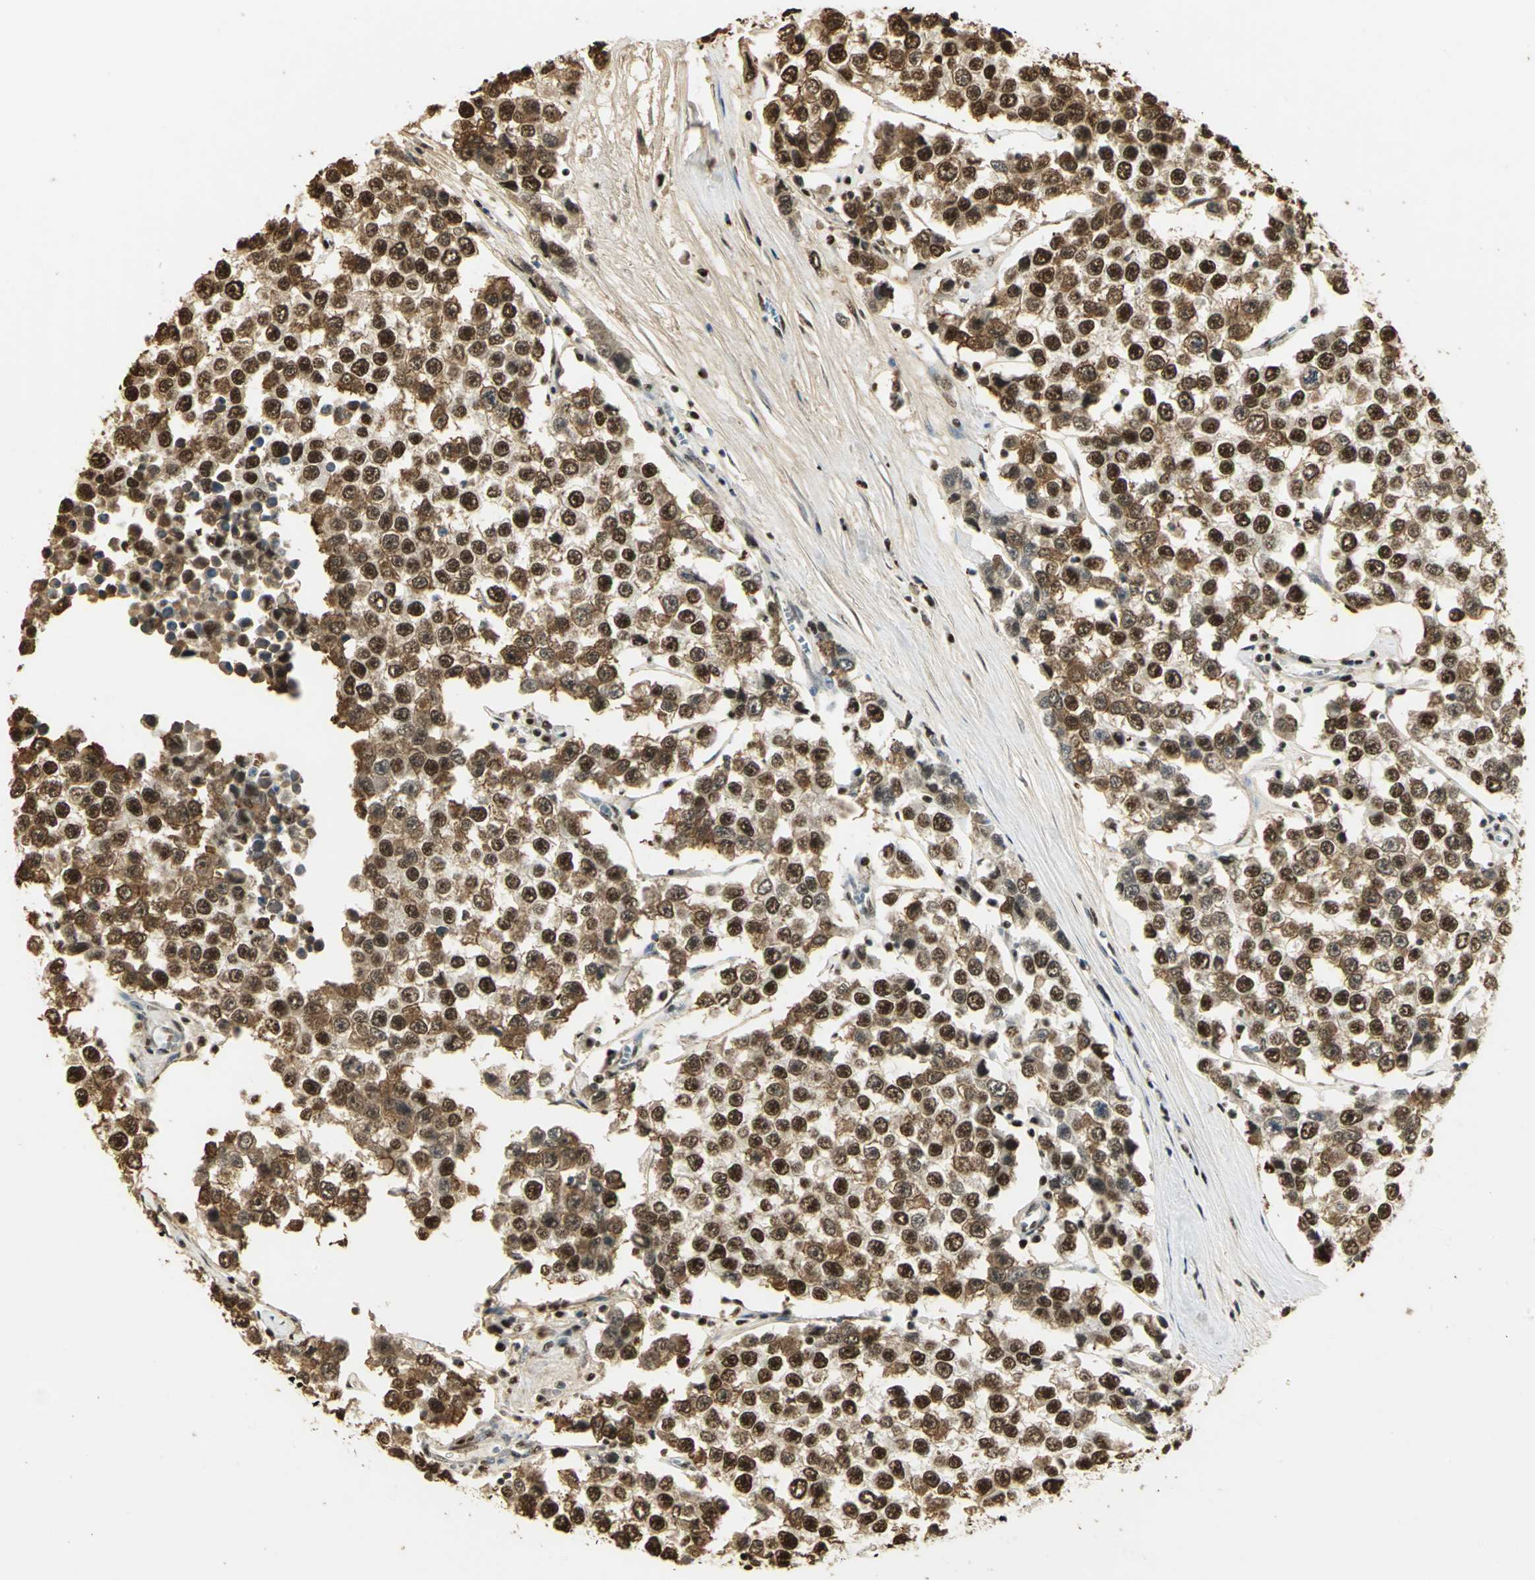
{"staining": {"intensity": "strong", "quantity": ">75%", "location": "cytoplasmic/membranous,nuclear"}, "tissue": "testis cancer", "cell_type": "Tumor cells", "image_type": "cancer", "snomed": [{"axis": "morphology", "description": "Seminoma, NOS"}, {"axis": "morphology", "description": "Carcinoma, Embryonal, NOS"}, {"axis": "topography", "description": "Testis"}], "caption": "Immunohistochemical staining of human testis seminoma exhibits strong cytoplasmic/membranous and nuclear protein expression in approximately >75% of tumor cells.", "gene": "SET", "patient": {"sex": "male", "age": 52}}